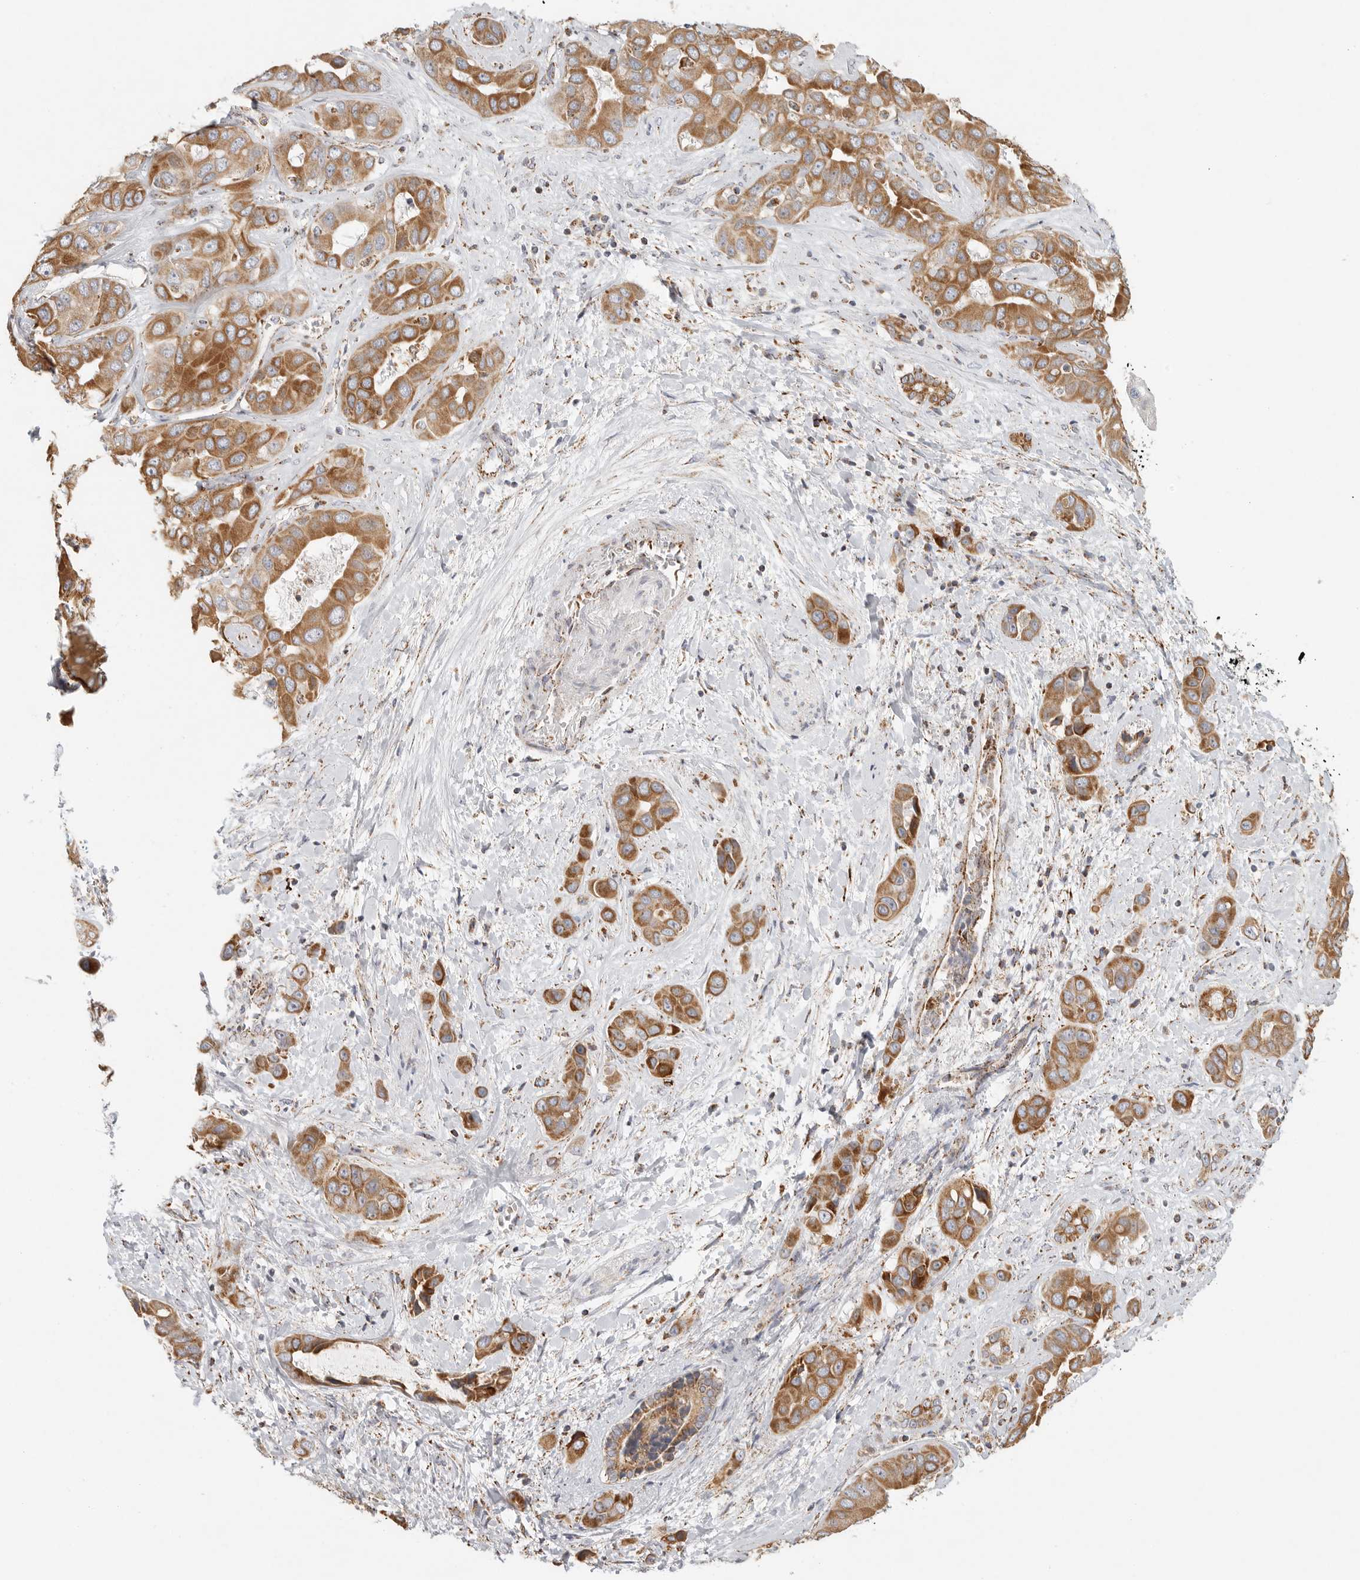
{"staining": {"intensity": "moderate", "quantity": ">75%", "location": "cytoplasmic/membranous"}, "tissue": "liver cancer", "cell_type": "Tumor cells", "image_type": "cancer", "snomed": [{"axis": "morphology", "description": "Cholangiocarcinoma"}, {"axis": "topography", "description": "Liver"}], "caption": "A histopathology image of human liver cancer (cholangiocarcinoma) stained for a protein demonstrates moderate cytoplasmic/membranous brown staining in tumor cells.", "gene": "SLC25A26", "patient": {"sex": "female", "age": 52}}